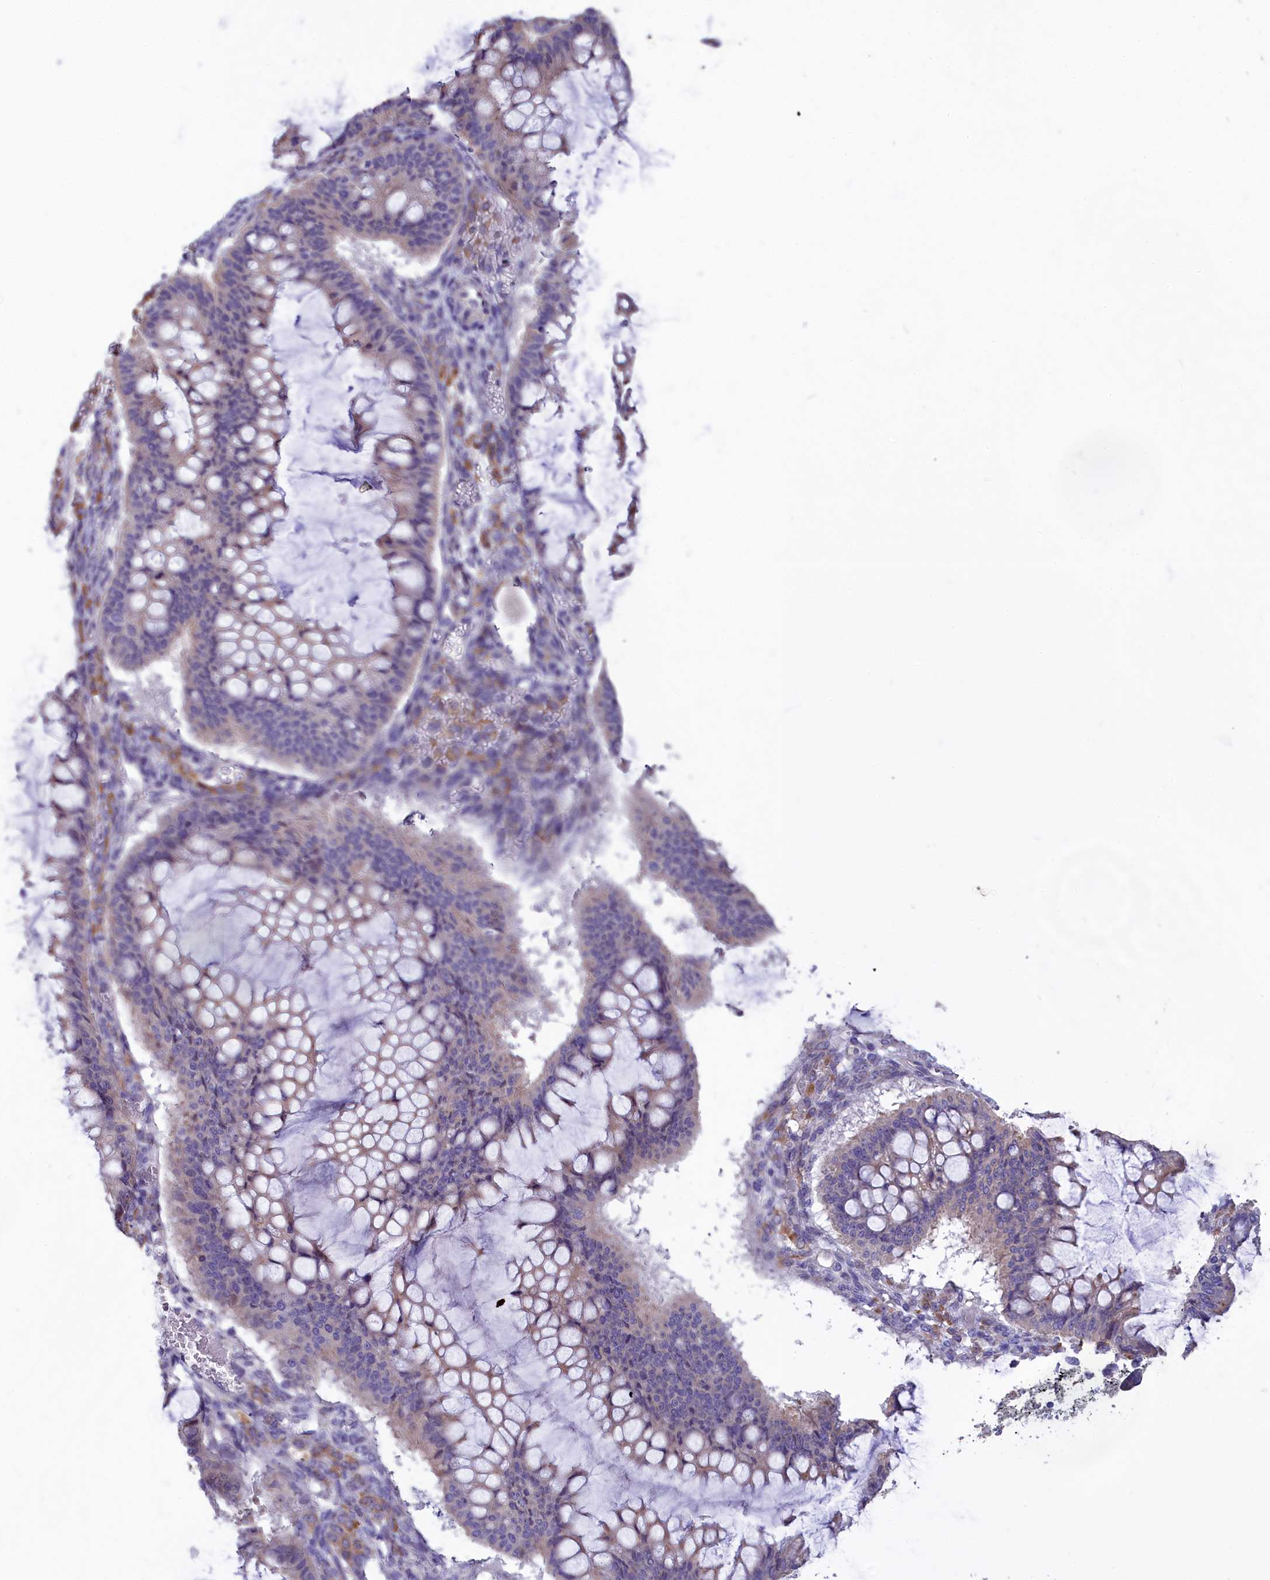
{"staining": {"intensity": "moderate", "quantity": "<25%", "location": "cytoplasmic/membranous"}, "tissue": "ovarian cancer", "cell_type": "Tumor cells", "image_type": "cancer", "snomed": [{"axis": "morphology", "description": "Cystadenocarcinoma, mucinous, NOS"}, {"axis": "topography", "description": "Ovary"}], "caption": "Protein expression analysis of human ovarian cancer reveals moderate cytoplasmic/membranous expression in about <25% of tumor cells.", "gene": "CYP2U1", "patient": {"sex": "female", "age": 73}}